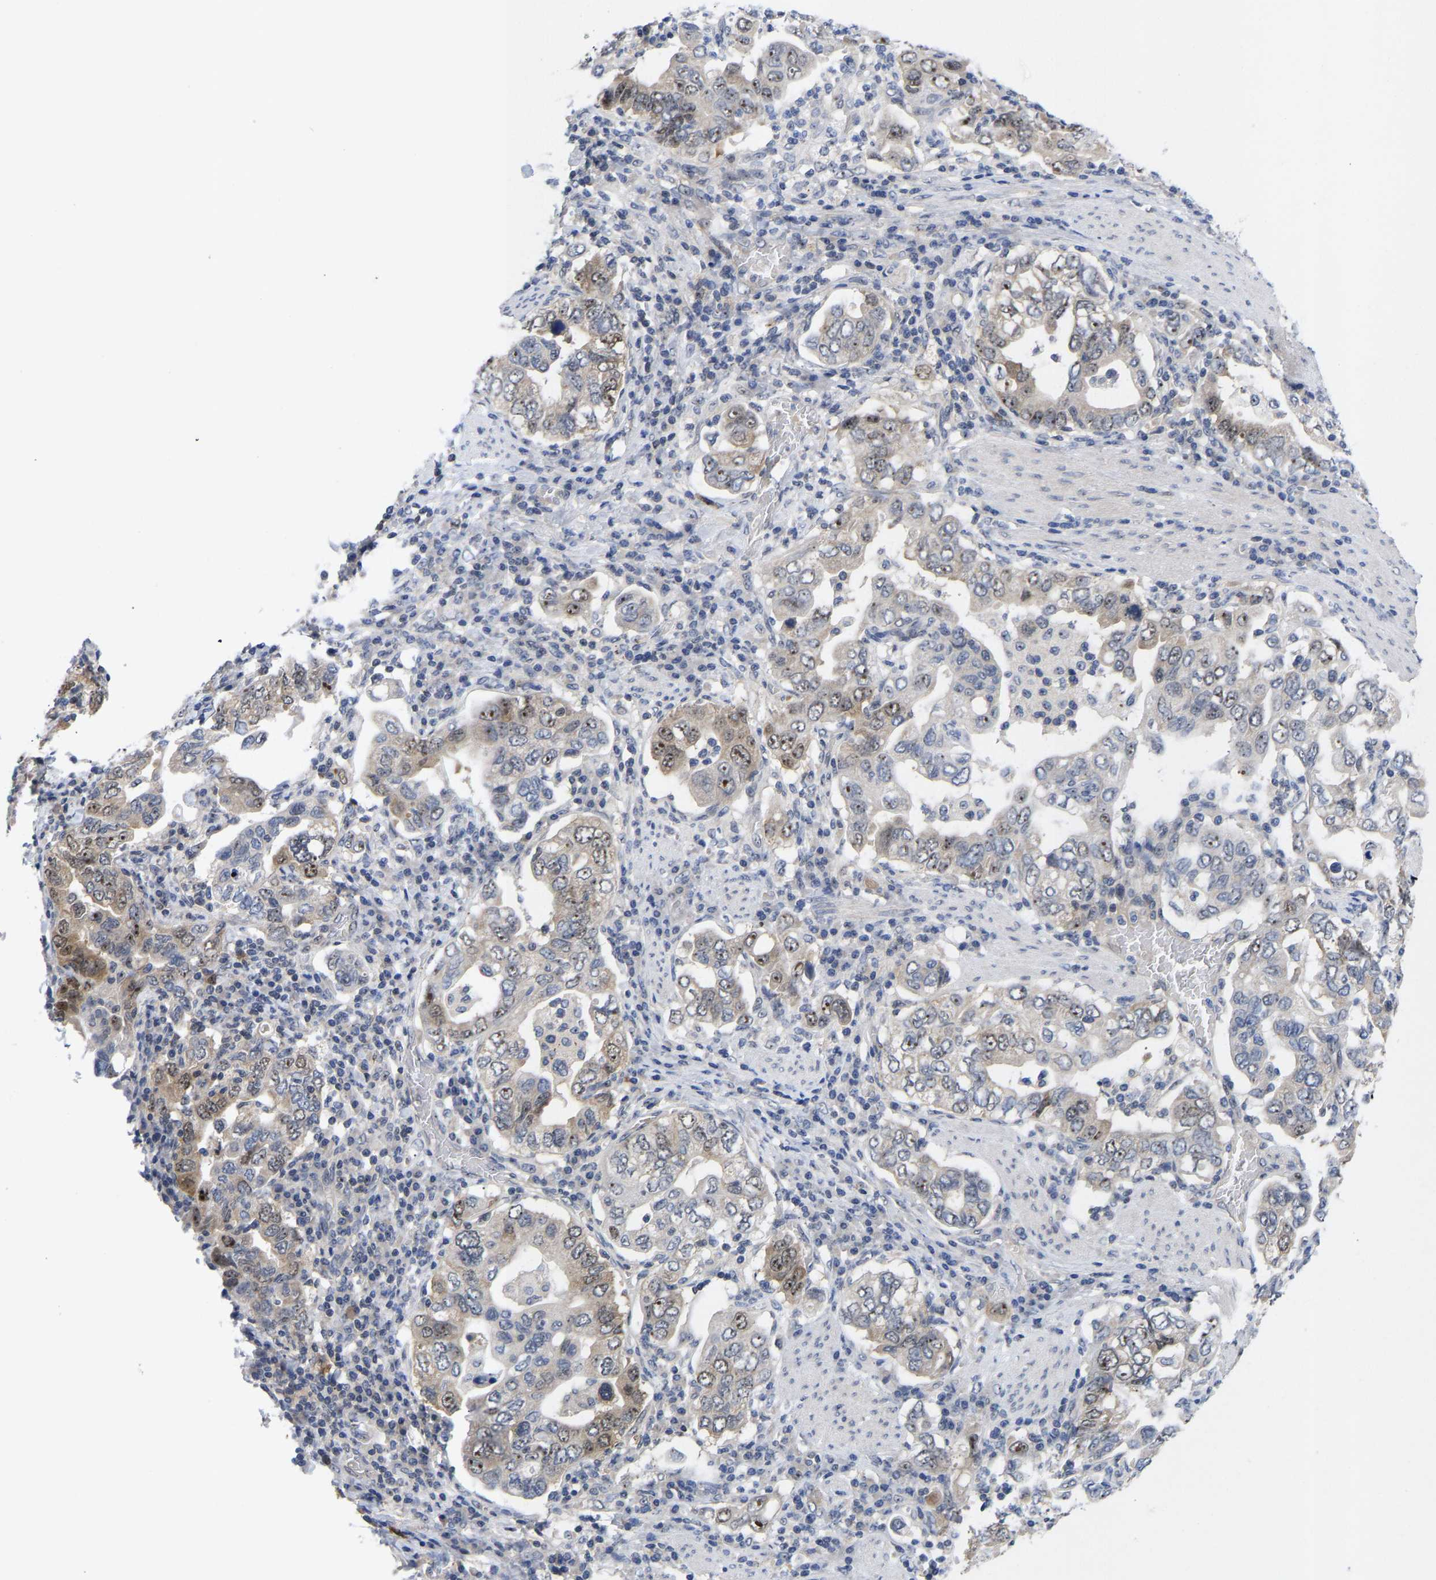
{"staining": {"intensity": "moderate", "quantity": "<25%", "location": "nuclear"}, "tissue": "stomach cancer", "cell_type": "Tumor cells", "image_type": "cancer", "snomed": [{"axis": "morphology", "description": "Adenocarcinoma, NOS"}, {"axis": "topography", "description": "Stomach, upper"}], "caption": "Immunohistochemical staining of human adenocarcinoma (stomach) displays moderate nuclear protein positivity in approximately <25% of tumor cells.", "gene": "NLE1", "patient": {"sex": "male", "age": 62}}